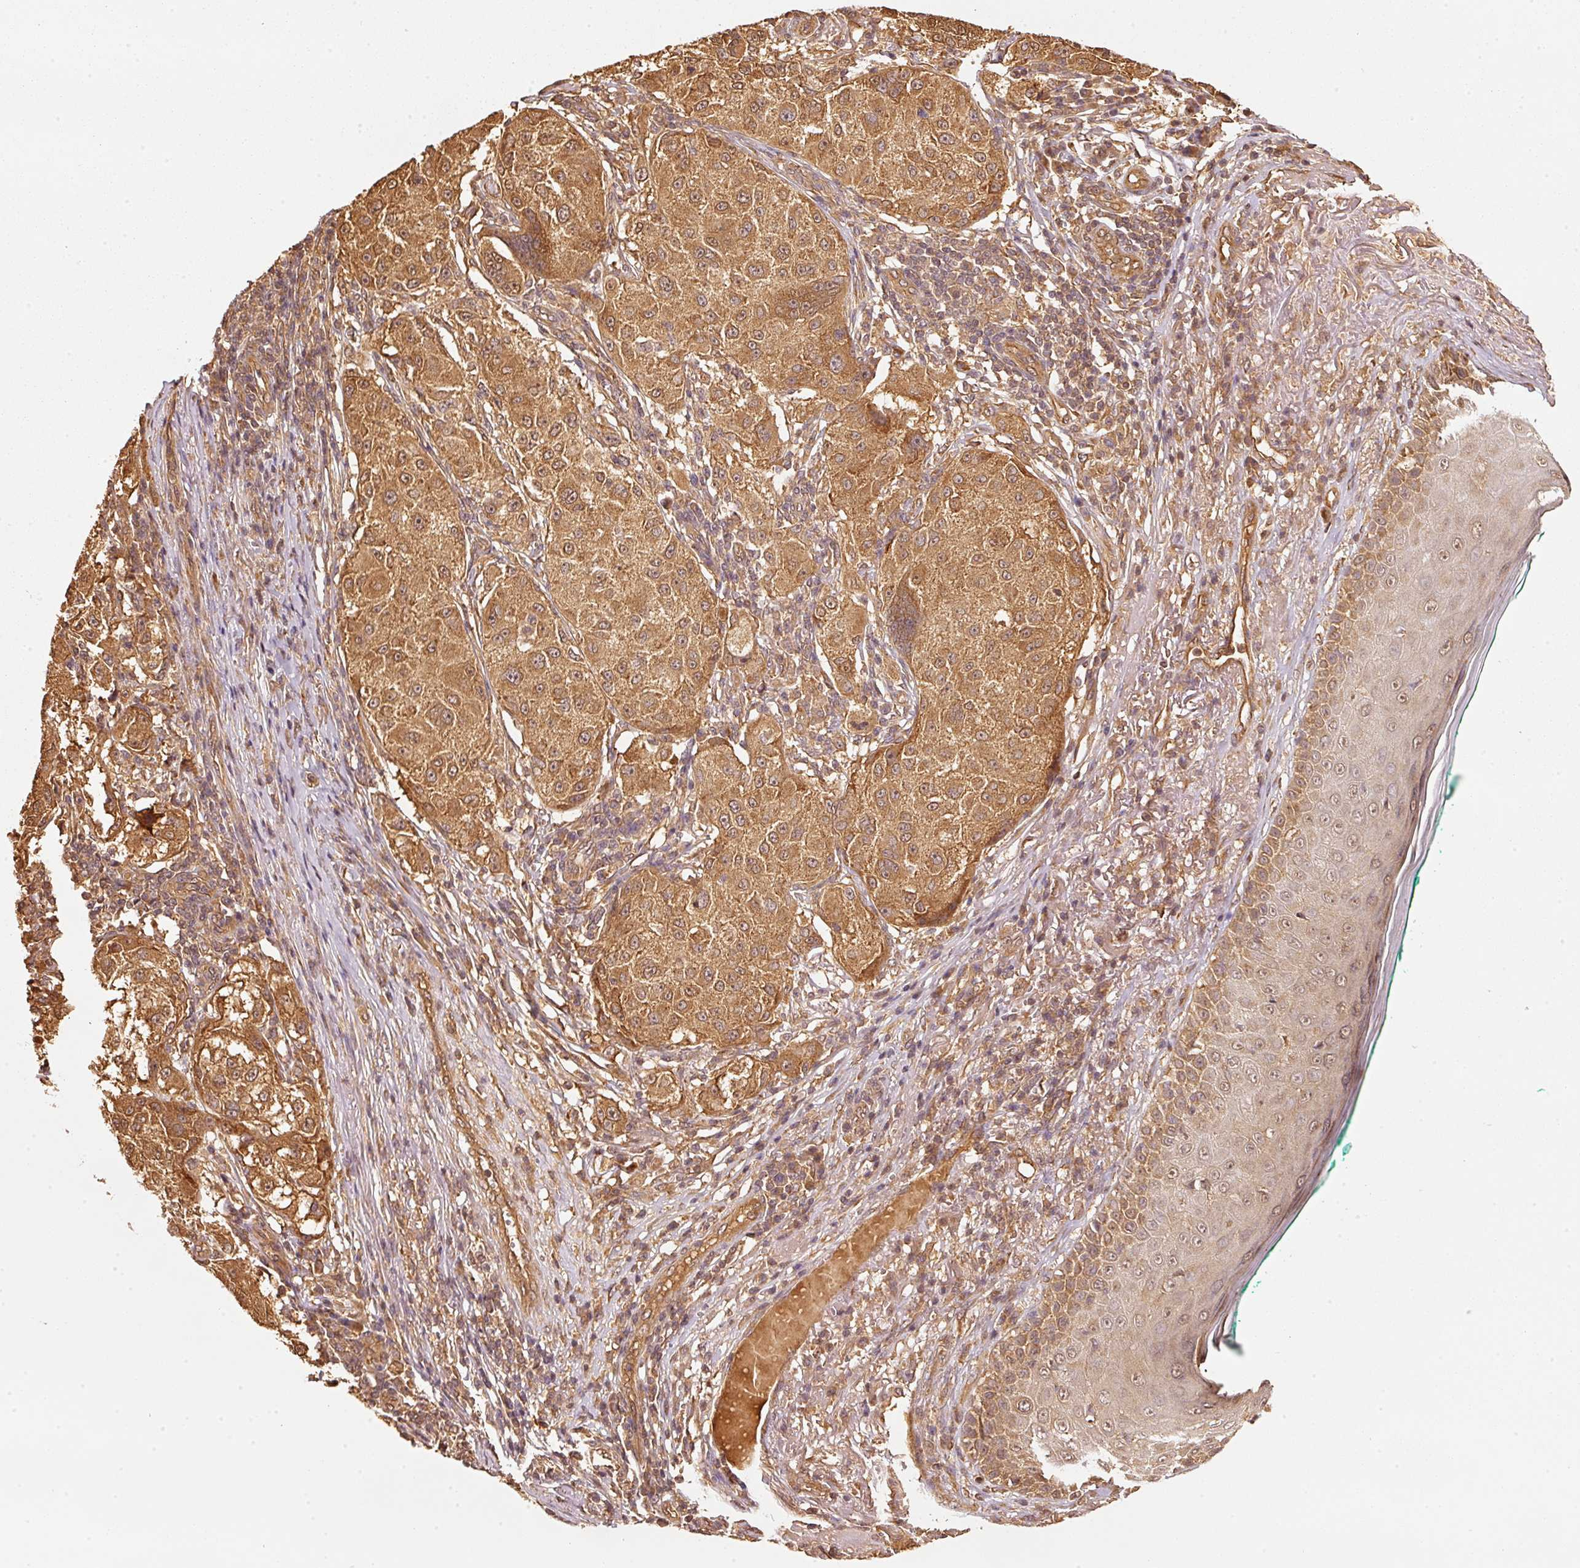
{"staining": {"intensity": "moderate", "quantity": ">75%", "location": "cytoplasmic/membranous"}, "tissue": "melanoma", "cell_type": "Tumor cells", "image_type": "cancer", "snomed": [{"axis": "morphology", "description": "Necrosis, NOS"}, {"axis": "morphology", "description": "Malignant melanoma, NOS"}, {"axis": "topography", "description": "Skin"}], "caption": "Tumor cells exhibit medium levels of moderate cytoplasmic/membranous positivity in about >75% of cells in human melanoma. (DAB IHC with brightfield microscopy, high magnification).", "gene": "STAU1", "patient": {"sex": "female", "age": 87}}